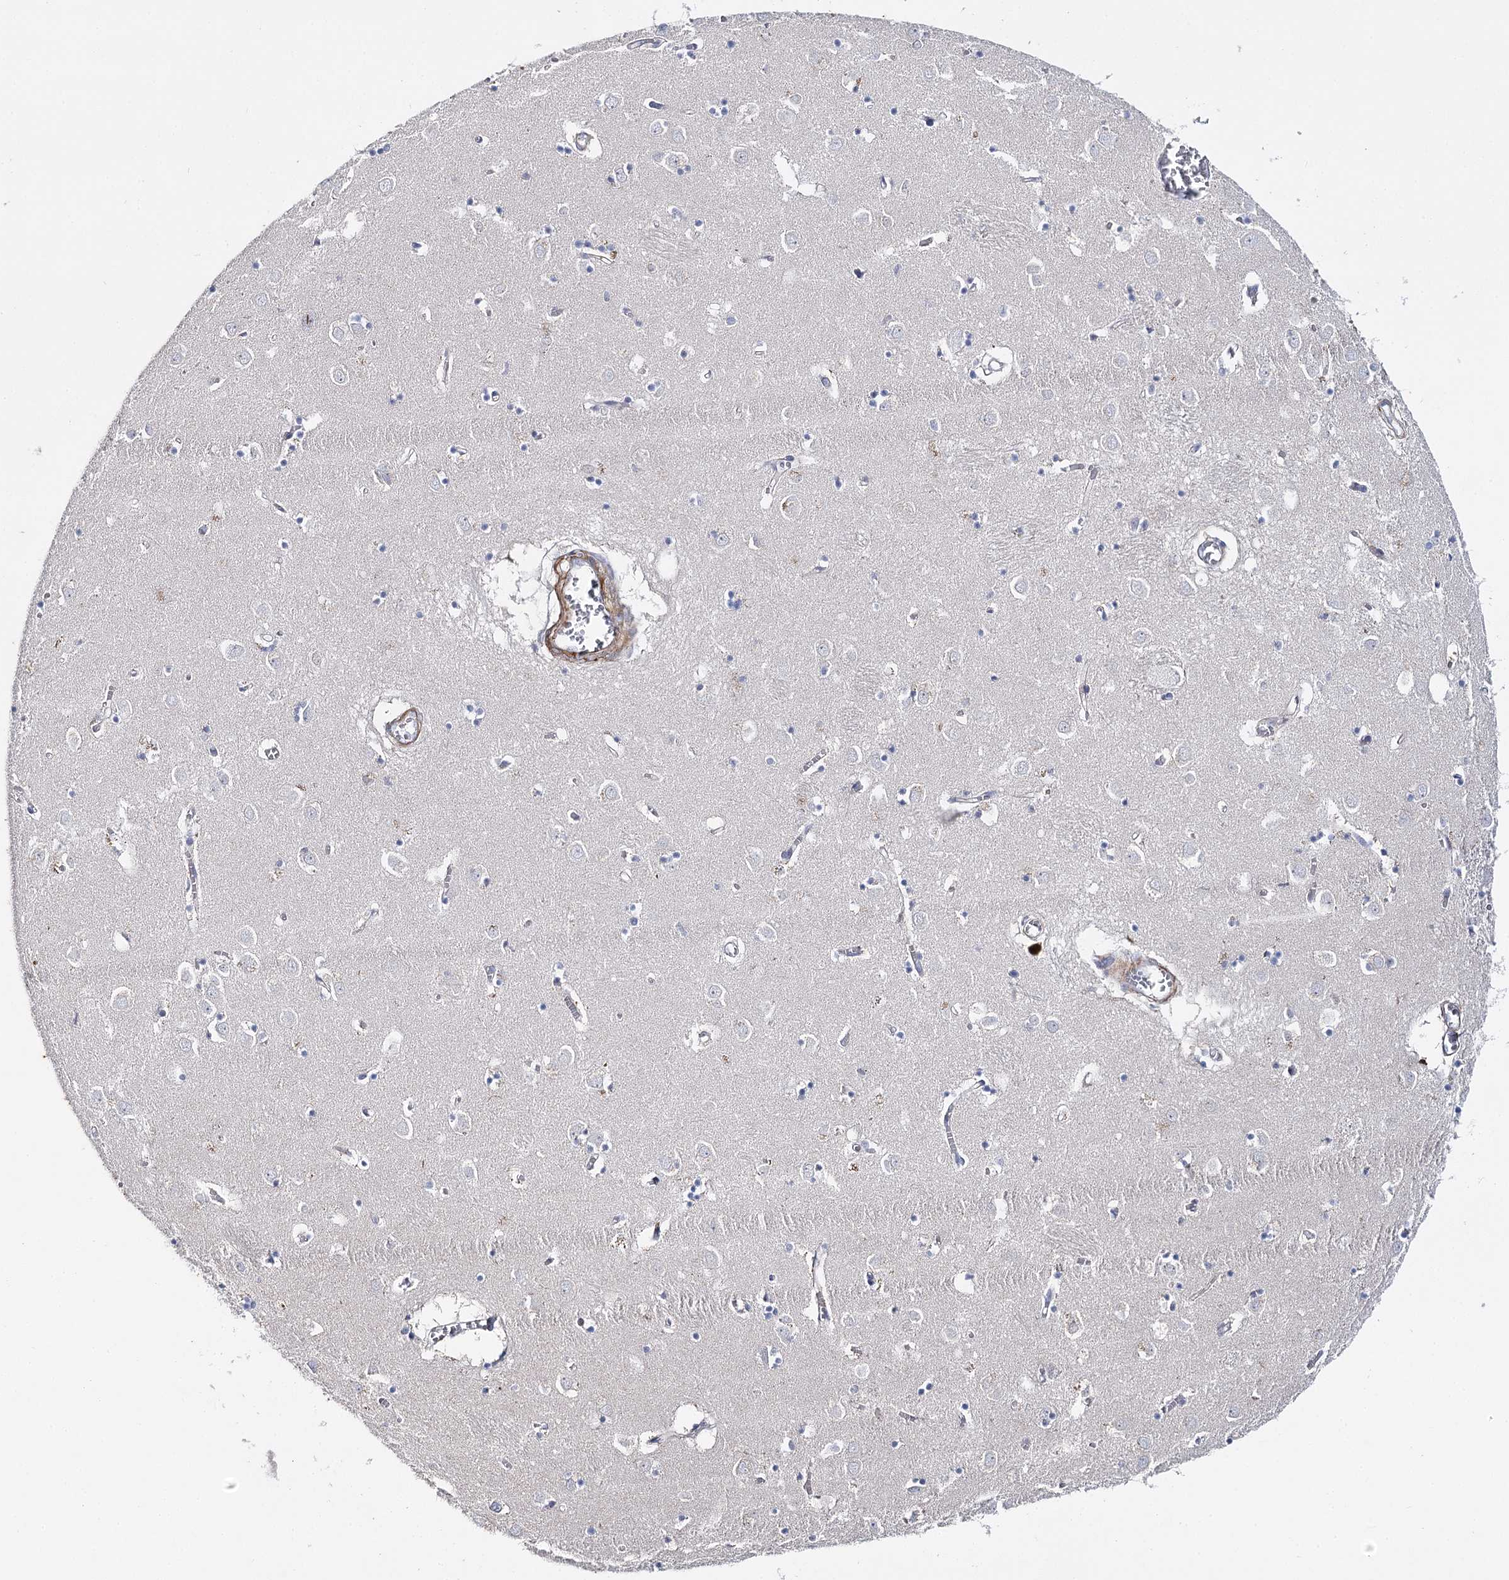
{"staining": {"intensity": "negative", "quantity": "none", "location": "none"}, "tissue": "caudate", "cell_type": "Glial cells", "image_type": "normal", "snomed": [{"axis": "morphology", "description": "Normal tissue, NOS"}, {"axis": "topography", "description": "Lateral ventricle wall"}], "caption": "This is an immunohistochemistry (IHC) histopathology image of normal human caudate. There is no staining in glial cells.", "gene": "AGXT2", "patient": {"sex": "male", "age": 70}}